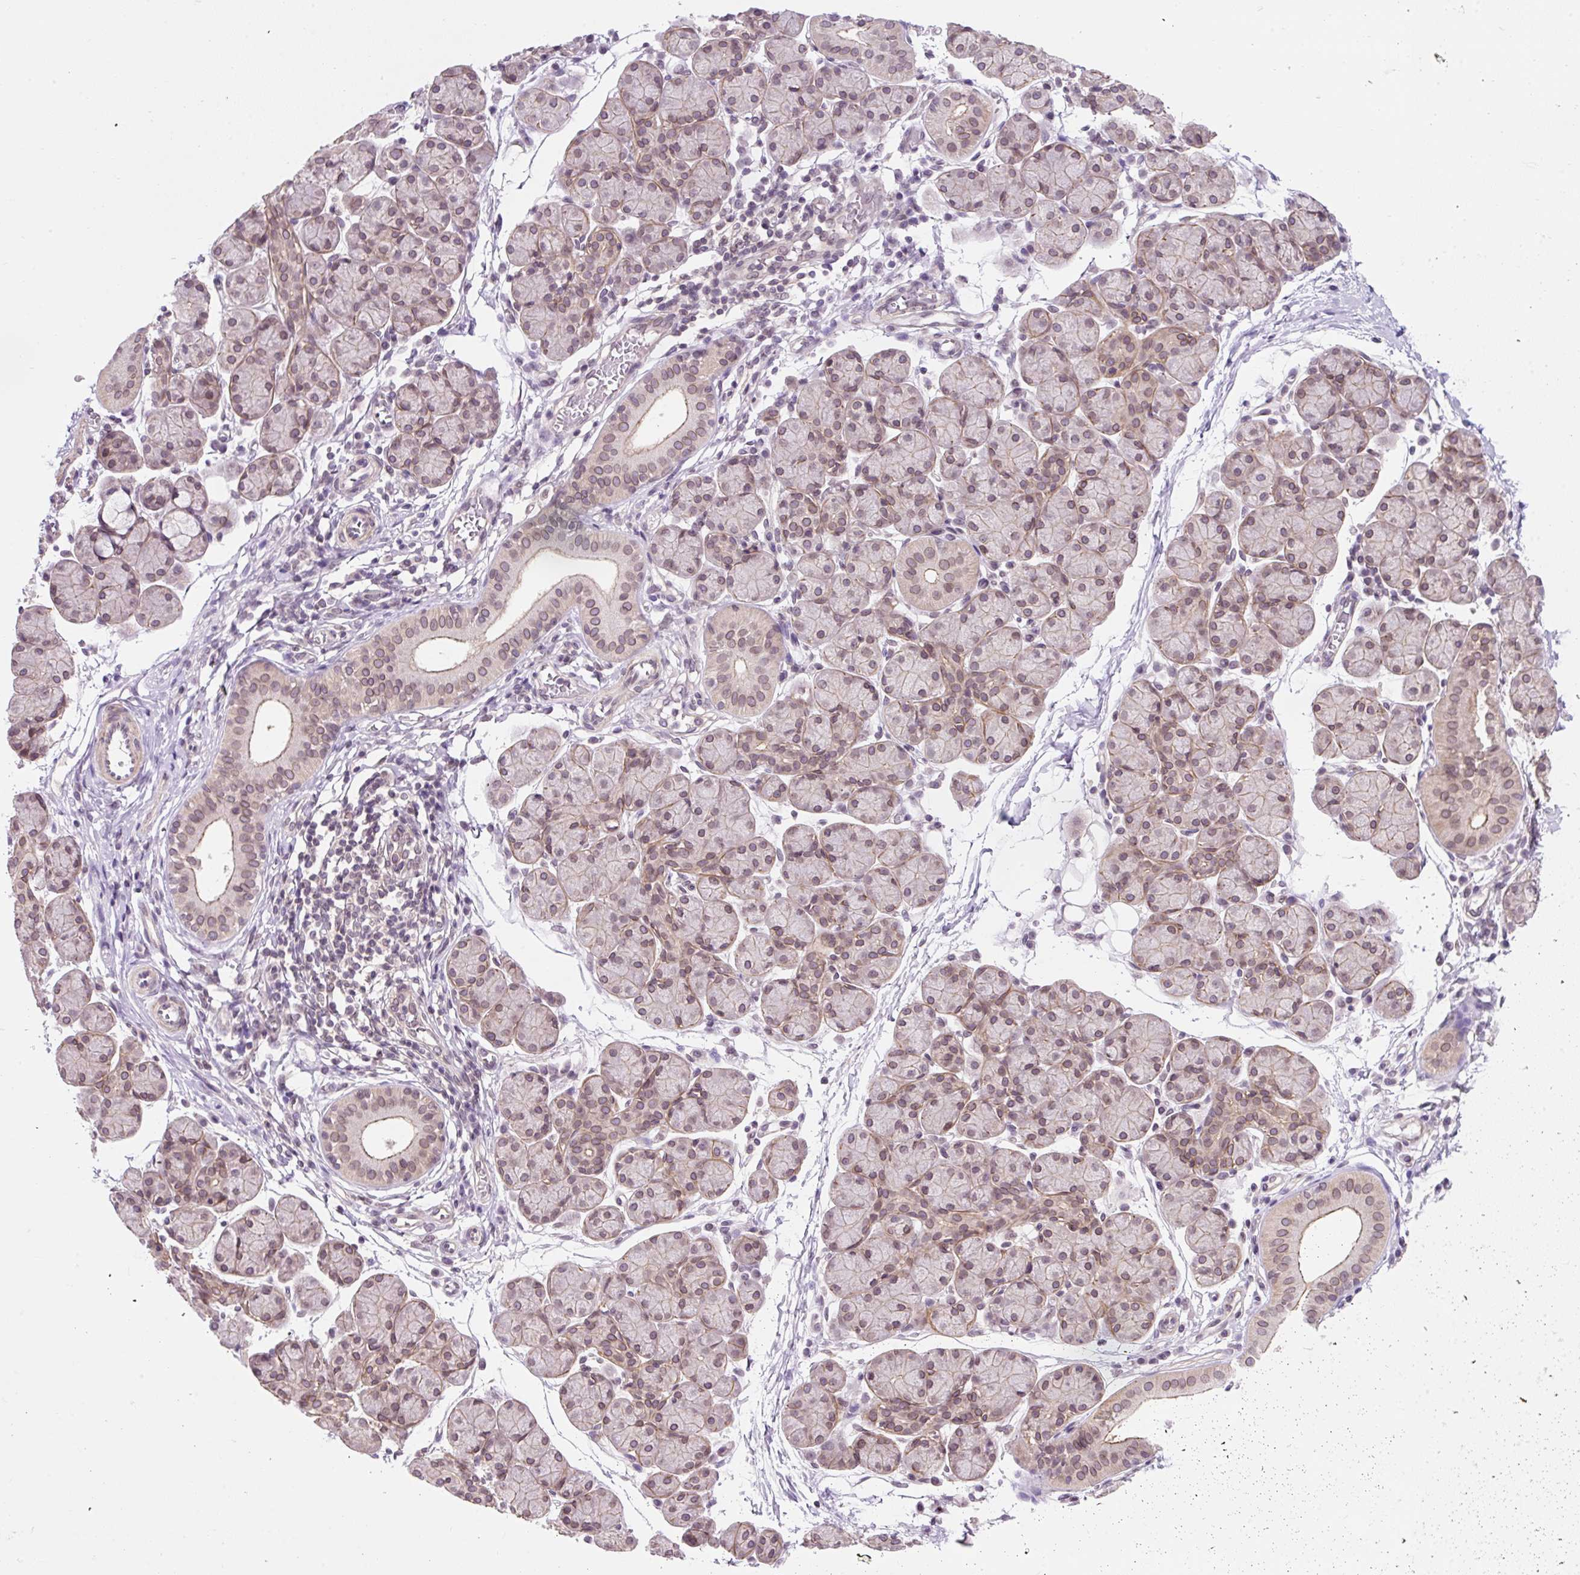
{"staining": {"intensity": "weak", "quantity": "25%-75%", "location": "cytoplasmic/membranous,nuclear"}, "tissue": "salivary gland", "cell_type": "Glandular cells", "image_type": "normal", "snomed": [{"axis": "morphology", "description": "Normal tissue, NOS"}, {"axis": "morphology", "description": "Inflammation, NOS"}, {"axis": "topography", "description": "Lymph node"}, {"axis": "topography", "description": "Salivary gland"}], "caption": "Immunohistochemistry (IHC) image of normal salivary gland stained for a protein (brown), which exhibits low levels of weak cytoplasmic/membranous,nuclear expression in about 25%-75% of glandular cells.", "gene": "ZNF610", "patient": {"sex": "male", "age": 3}}